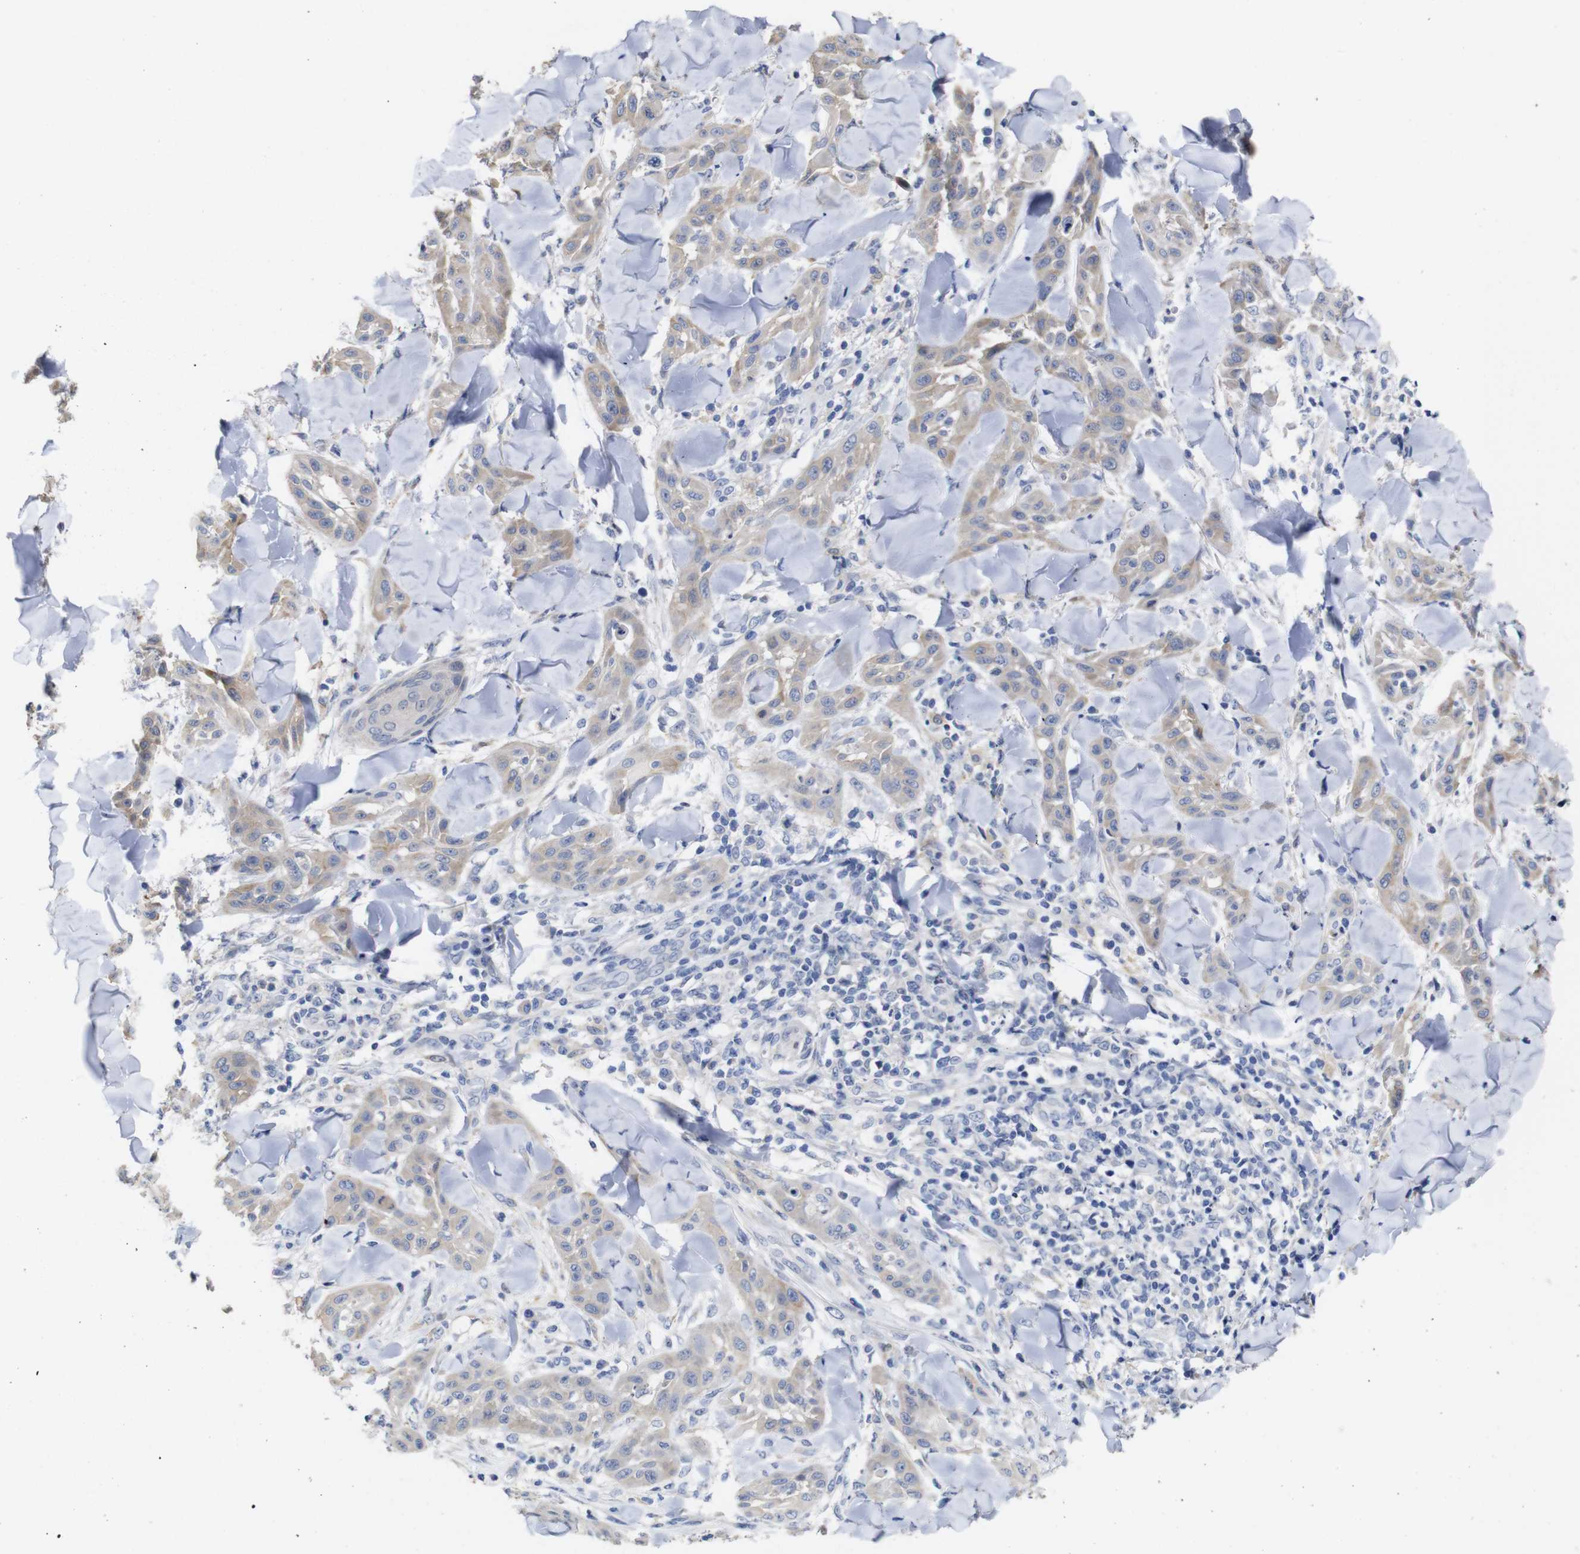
{"staining": {"intensity": "weak", "quantity": "25%-75%", "location": "cytoplasmic/membranous"}, "tissue": "skin cancer", "cell_type": "Tumor cells", "image_type": "cancer", "snomed": [{"axis": "morphology", "description": "Squamous cell carcinoma, NOS"}, {"axis": "topography", "description": "Skin"}], "caption": "Brown immunohistochemical staining in squamous cell carcinoma (skin) exhibits weak cytoplasmic/membranous positivity in approximately 25%-75% of tumor cells.", "gene": "TCEAL9", "patient": {"sex": "male", "age": 24}}